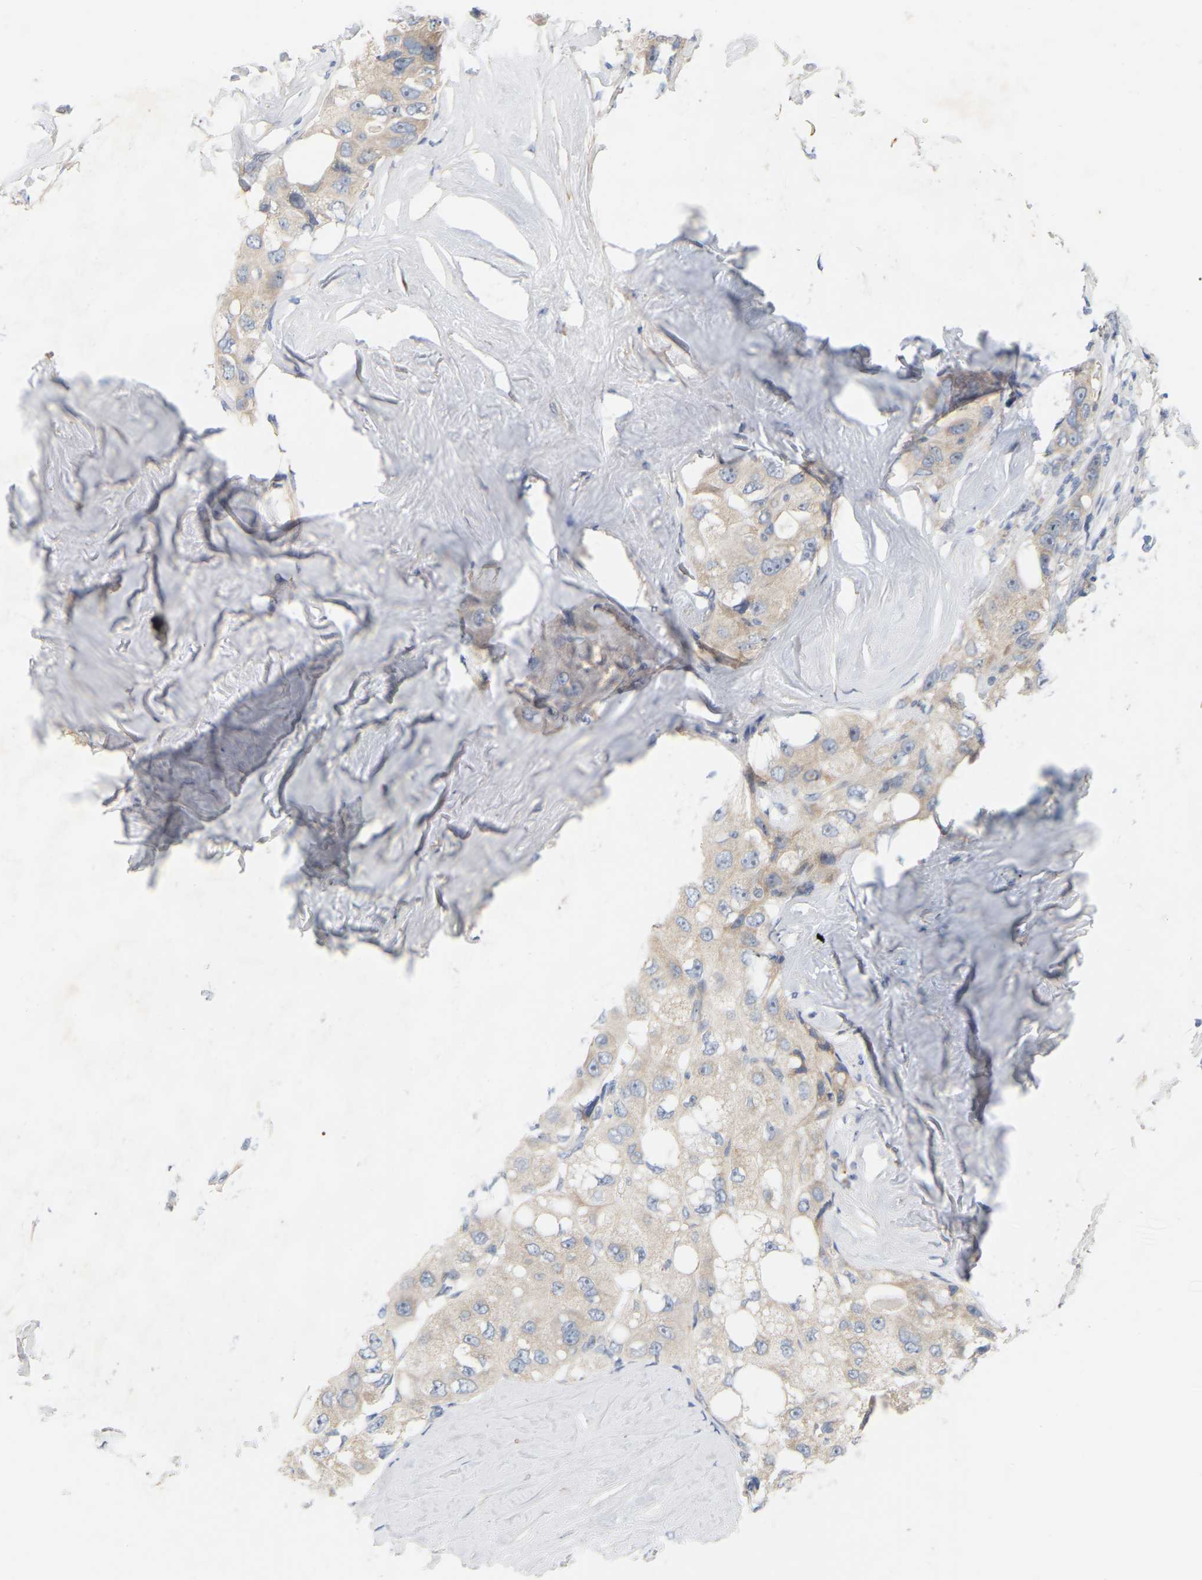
{"staining": {"intensity": "weak", "quantity": ">75%", "location": "cytoplasmic/membranous"}, "tissue": "liver cancer", "cell_type": "Tumor cells", "image_type": "cancer", "snomed": [{"axis": "morphology", "description": "Carcinoma, Hepatocellular, NOS"}, {"axis": "topography", "description": "Liver"}], "caption": "Protein expression analysis of liver hepatocellular carcinoma displays weak cytoplasmic/membranous staining in approximately >75% of tumor cells.", "gene": "MINDY4", "patient": {"sex": "male", "age": 80}}